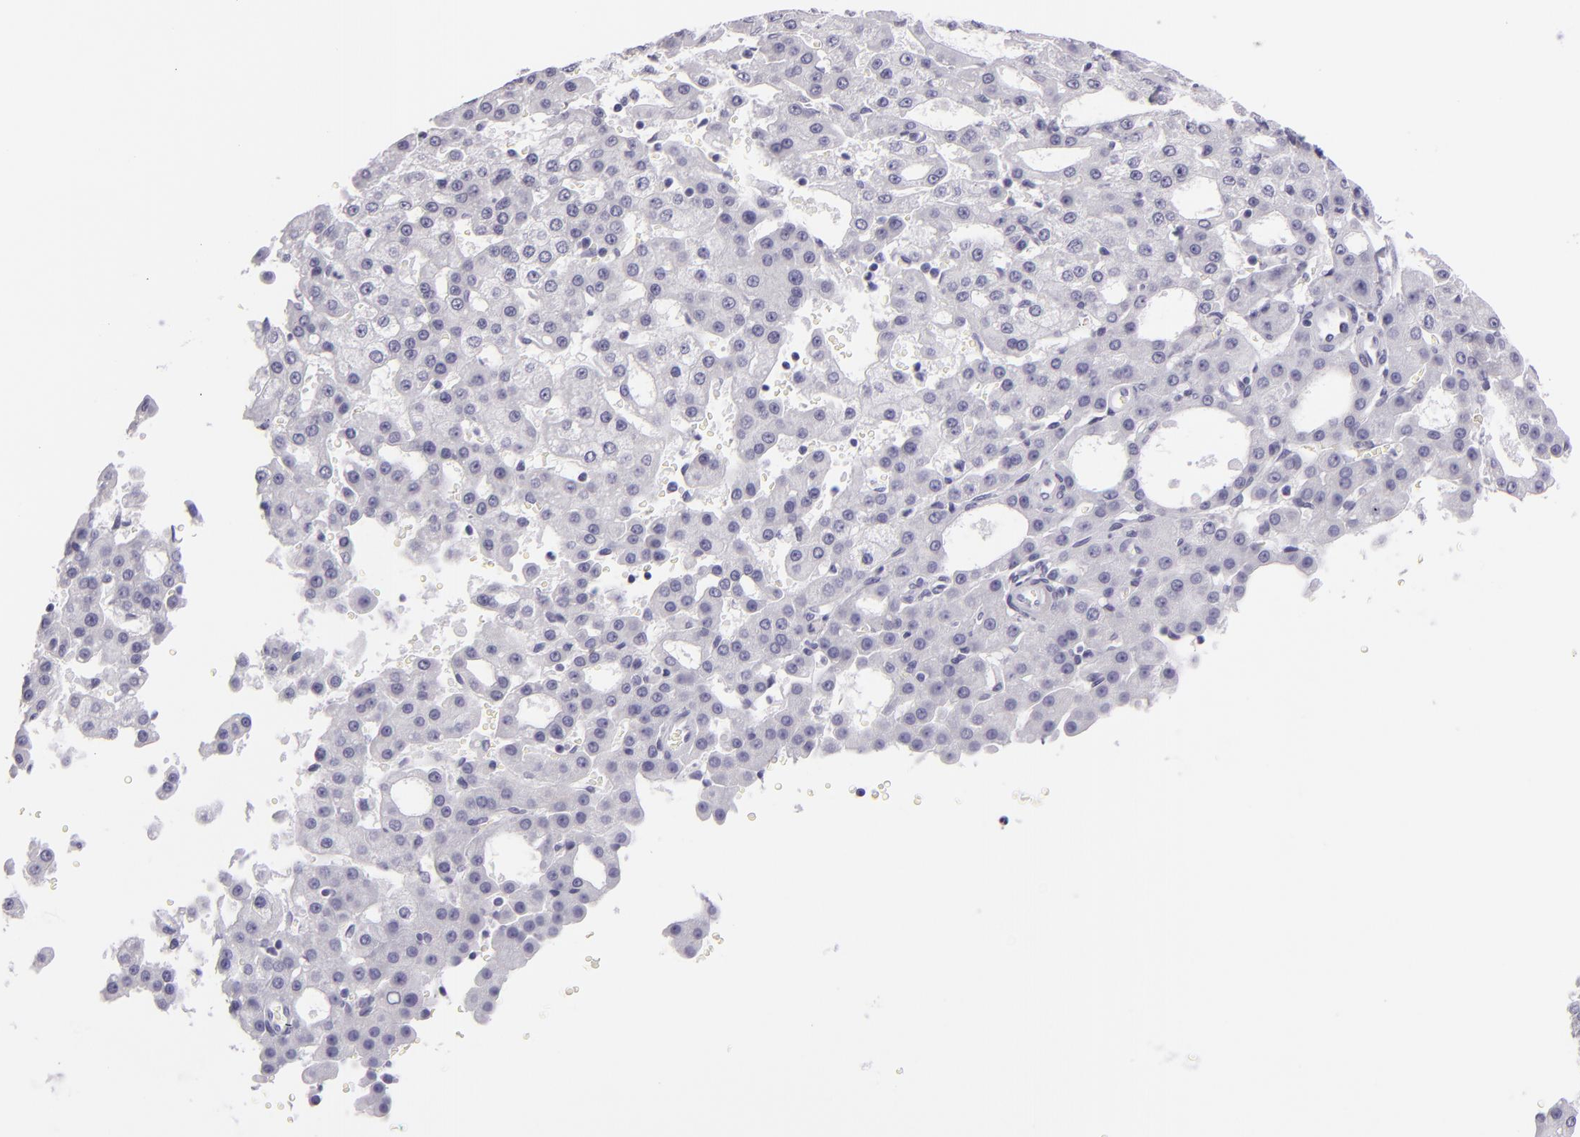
{"staining": {"intensity": "negative", "quantity": "none", "location": "none"}, "tissue": "liver cancer", "cell_type": "Tumor cells", "image_type": "cancer", "snomed": [{"axis": "morphology", "description": "Carcinoma, Hepatocellular, NOS"}, {"axis": "topography", "description": "Liver"}], "caption": "Immunohistochemistry (IHC) of liver cancer shows no positivity in tumor cells.", "gene": "DLG4", "patient": {"sex": "male", "age": 47}}